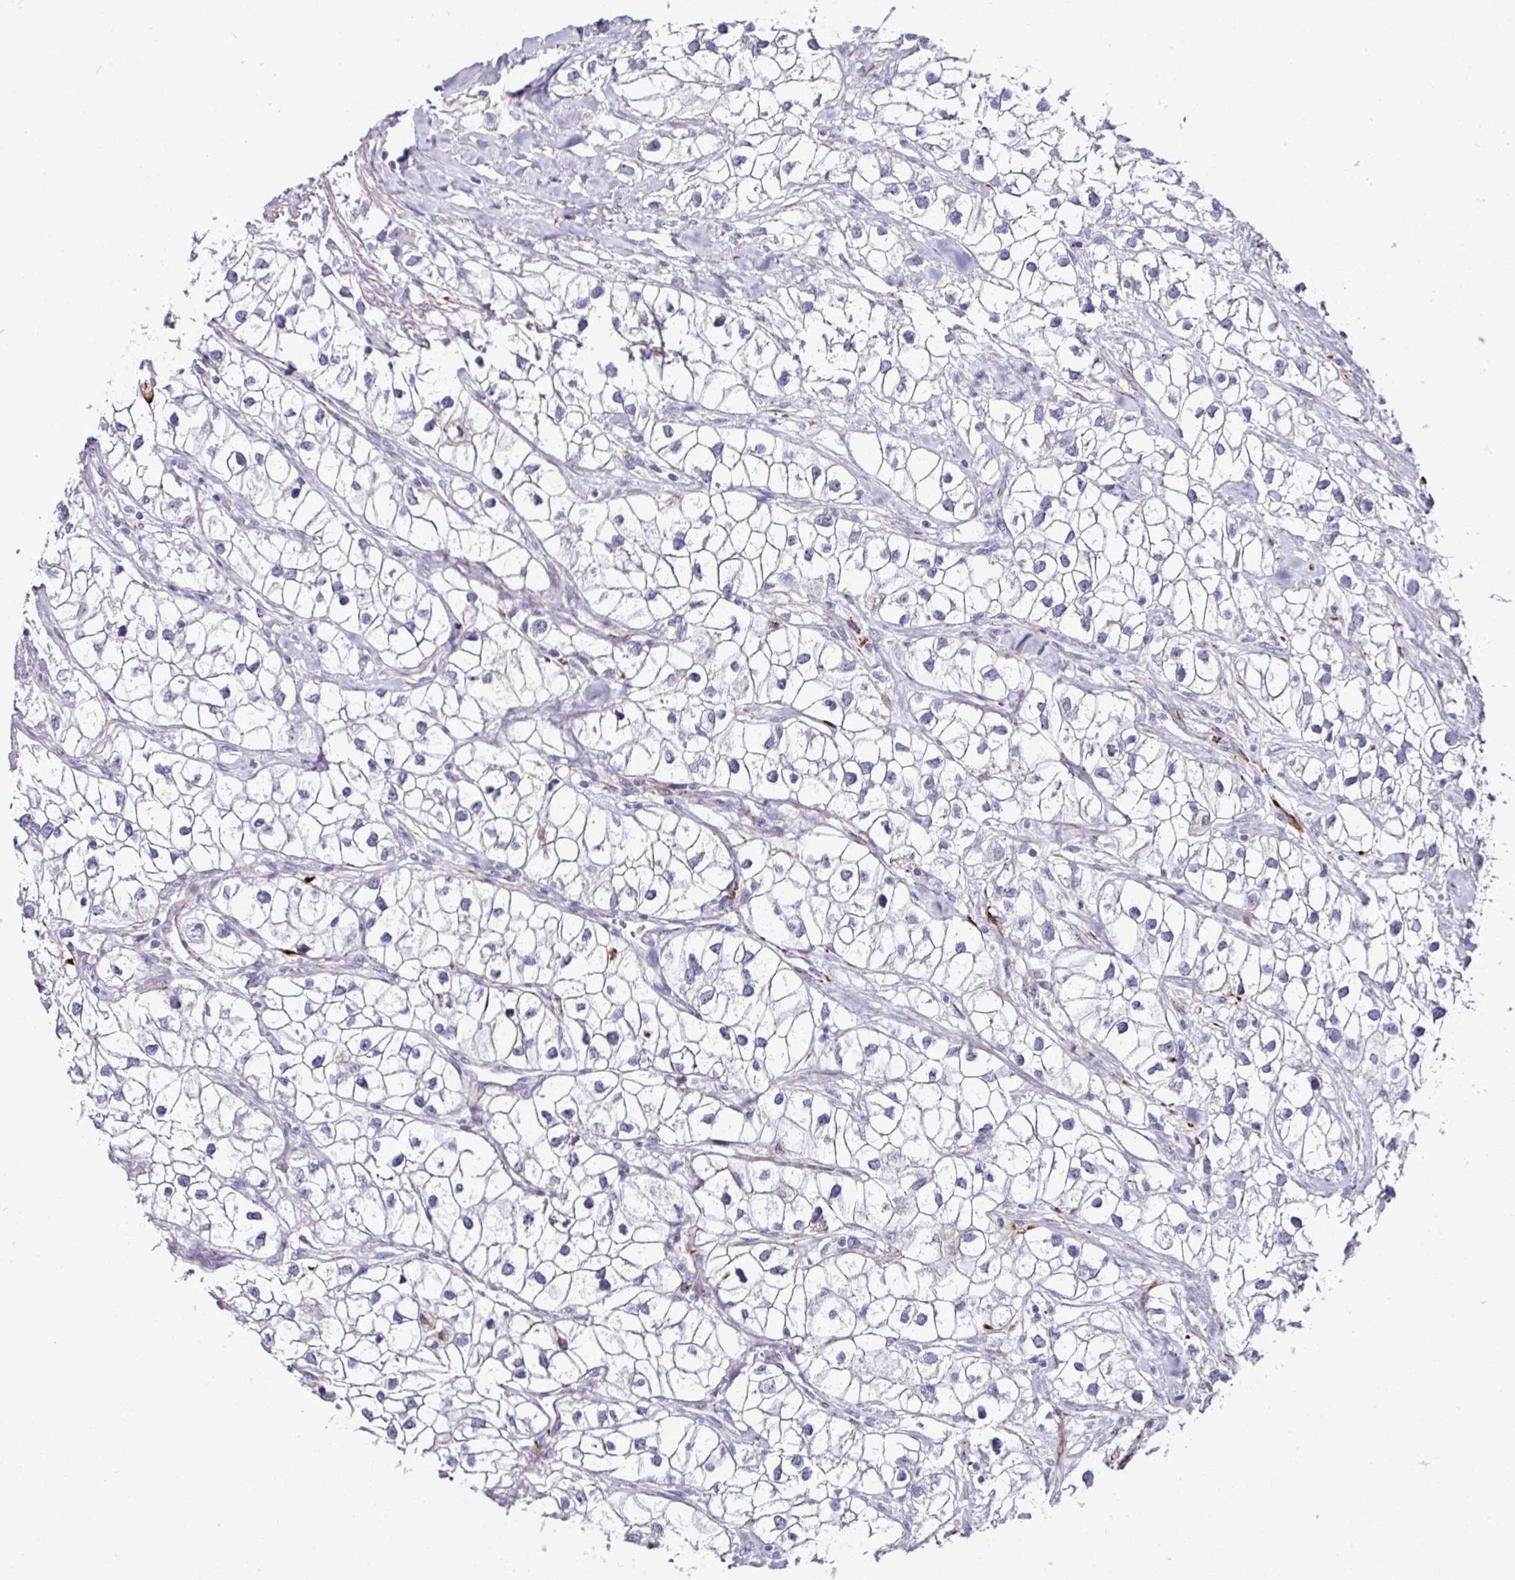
{"staining": {"intensity": "negative", "quantity": "none", "location": "none"}, "tissue": "renal cancer", "cell_type": "Tumor cells", "image_type": "cancer", "snomed": [{"axis": "morphology", "description": "Adenocarcinoma, NOS"}, {"axis": "topography", "description": "Kidney"}], "caption": "Human renal adenocarcinoma stained for a protein using immunohistochemistry demonstrates no staining in tumor cells.", "gene": "TMPRSS9", "patient": {"sex": "male", "age": 59}}